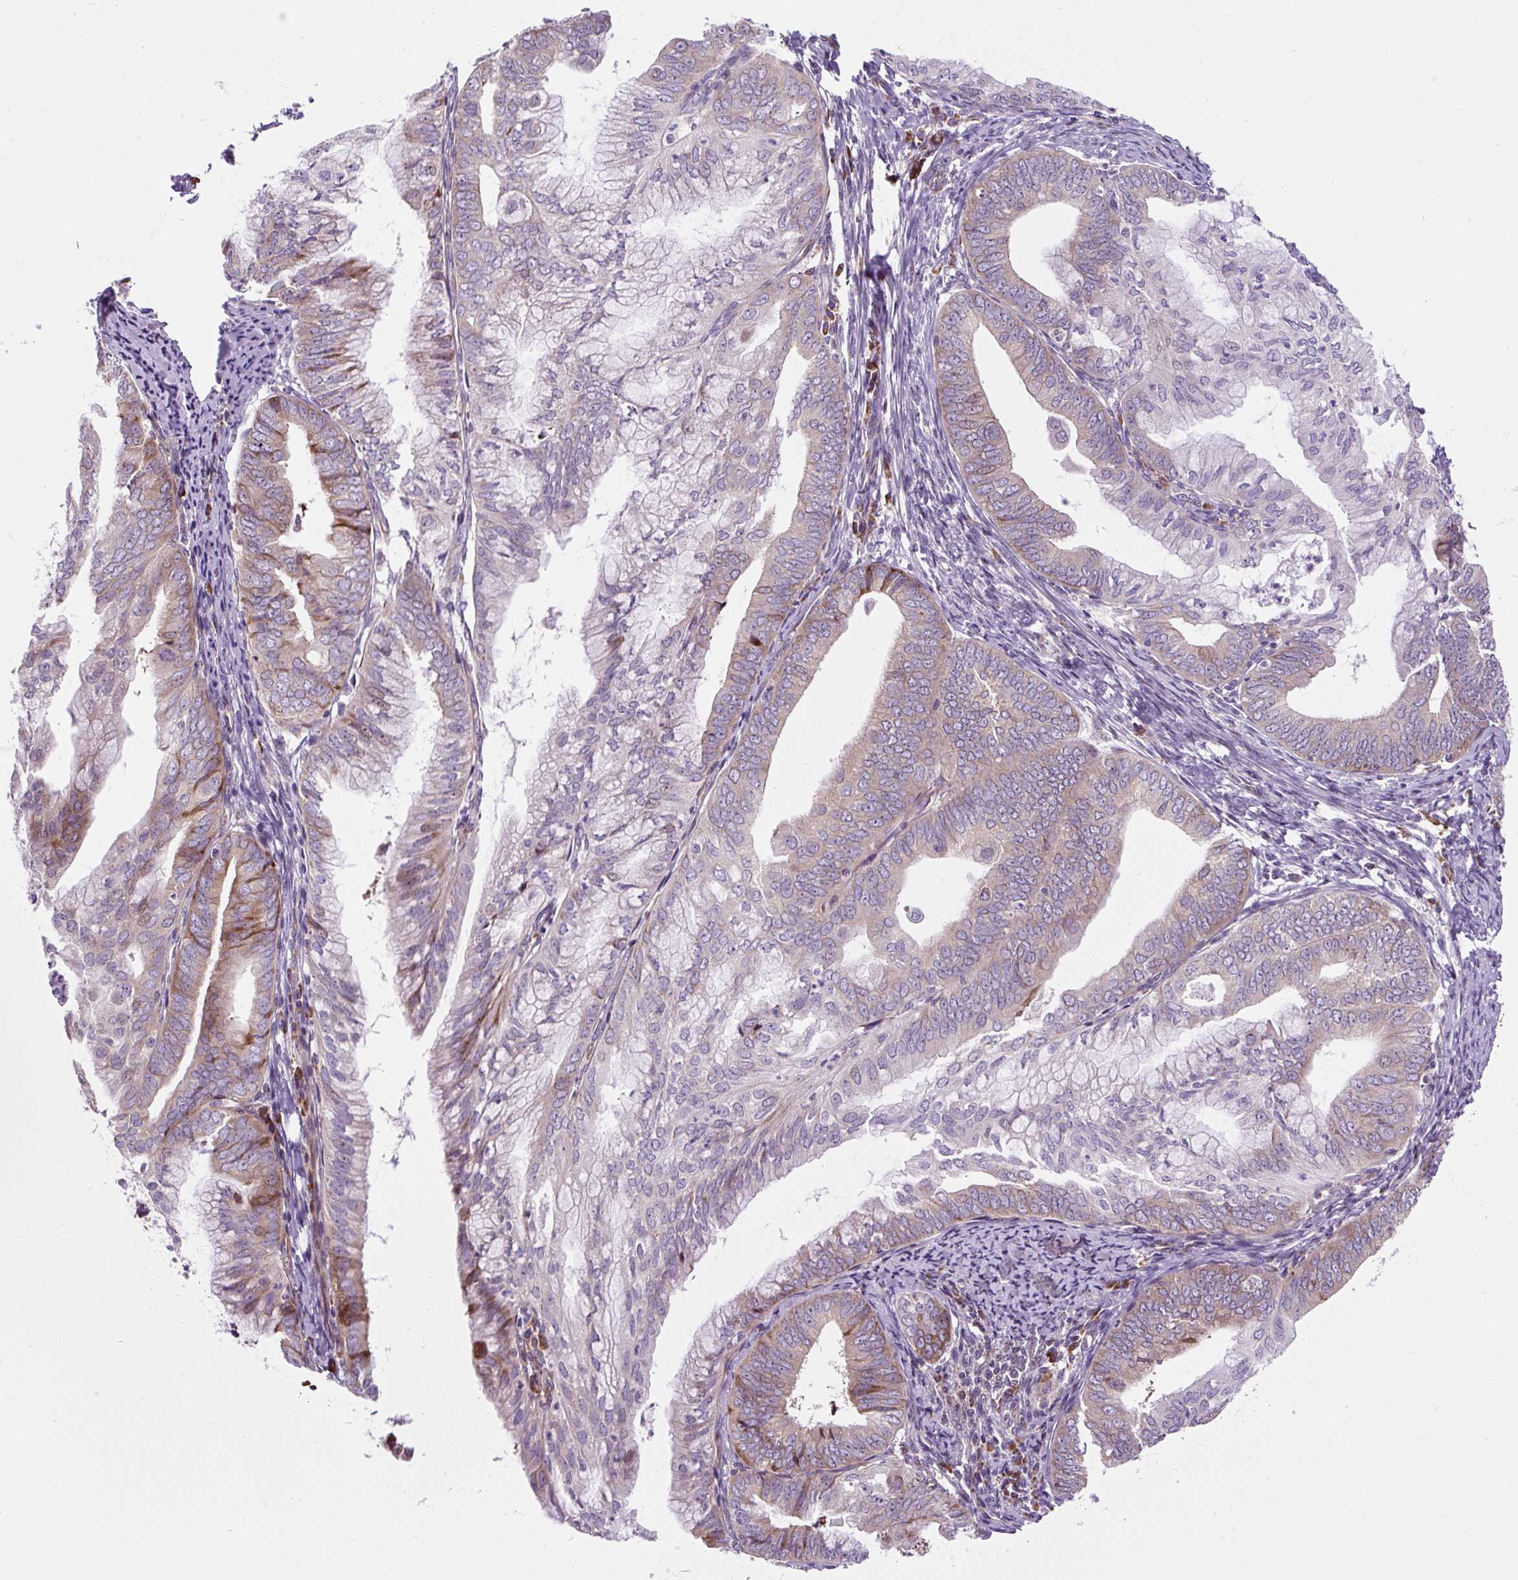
{"staining": {"intensity": "moderate", "quantity": "<25%", "location": "cytoplasmic/membranous"}, "tissue": "endometrial cancer", "cell_type": "Tumor cells", "image_type": "cancer", "snomed": [{"axis": "morphology", "description": "Adenocarcinoma, NOS"}, {"axis": "topography", "description": "Endometrium"}], "caption": "A low amount of moderate cytoplasmic/membranous positivity is identified in about <25% of tumor cells in endometrial adenocarcinoma tissue.", "gene": "CISD3", "patient": {"sex": "female", "age": 75}}